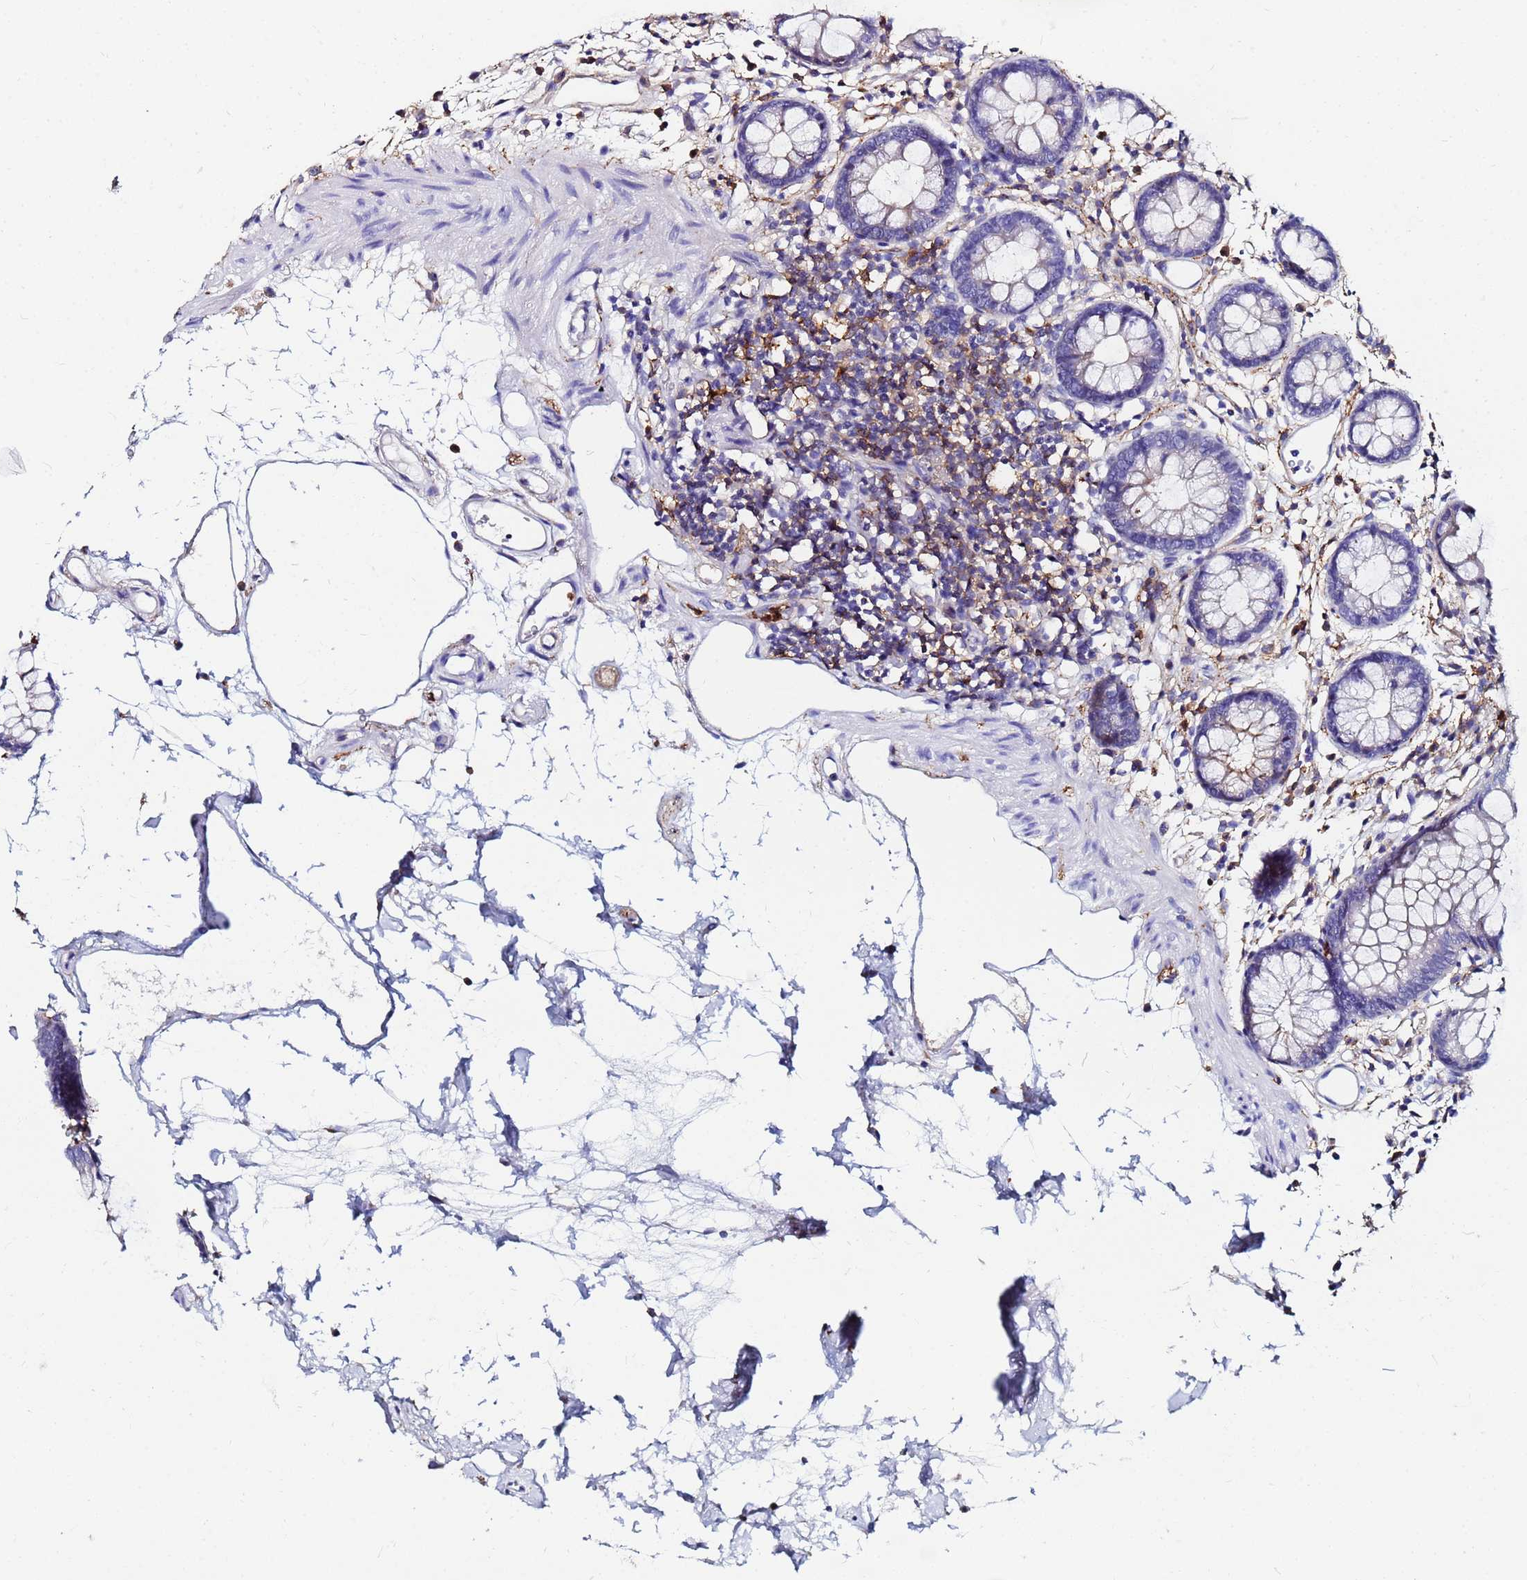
{"staining": {"intensity": "negative", "quantity": "none", "location": "none"}, "tissue": "colon", "cell_type": "Endothelial cells", "image_type": "normal", "snomed": [{"axis": "morphology", "description": "Normal tissue, NOS"}, {"axis": "topography", "description": "Colon"}], "caption": "IHC photomicrograph of benign human colon stained for a protein (brown), which displays no positivity in endothelial cells.", "gene": "BASP1", "patient": {"sex": "female", "age": 84}}